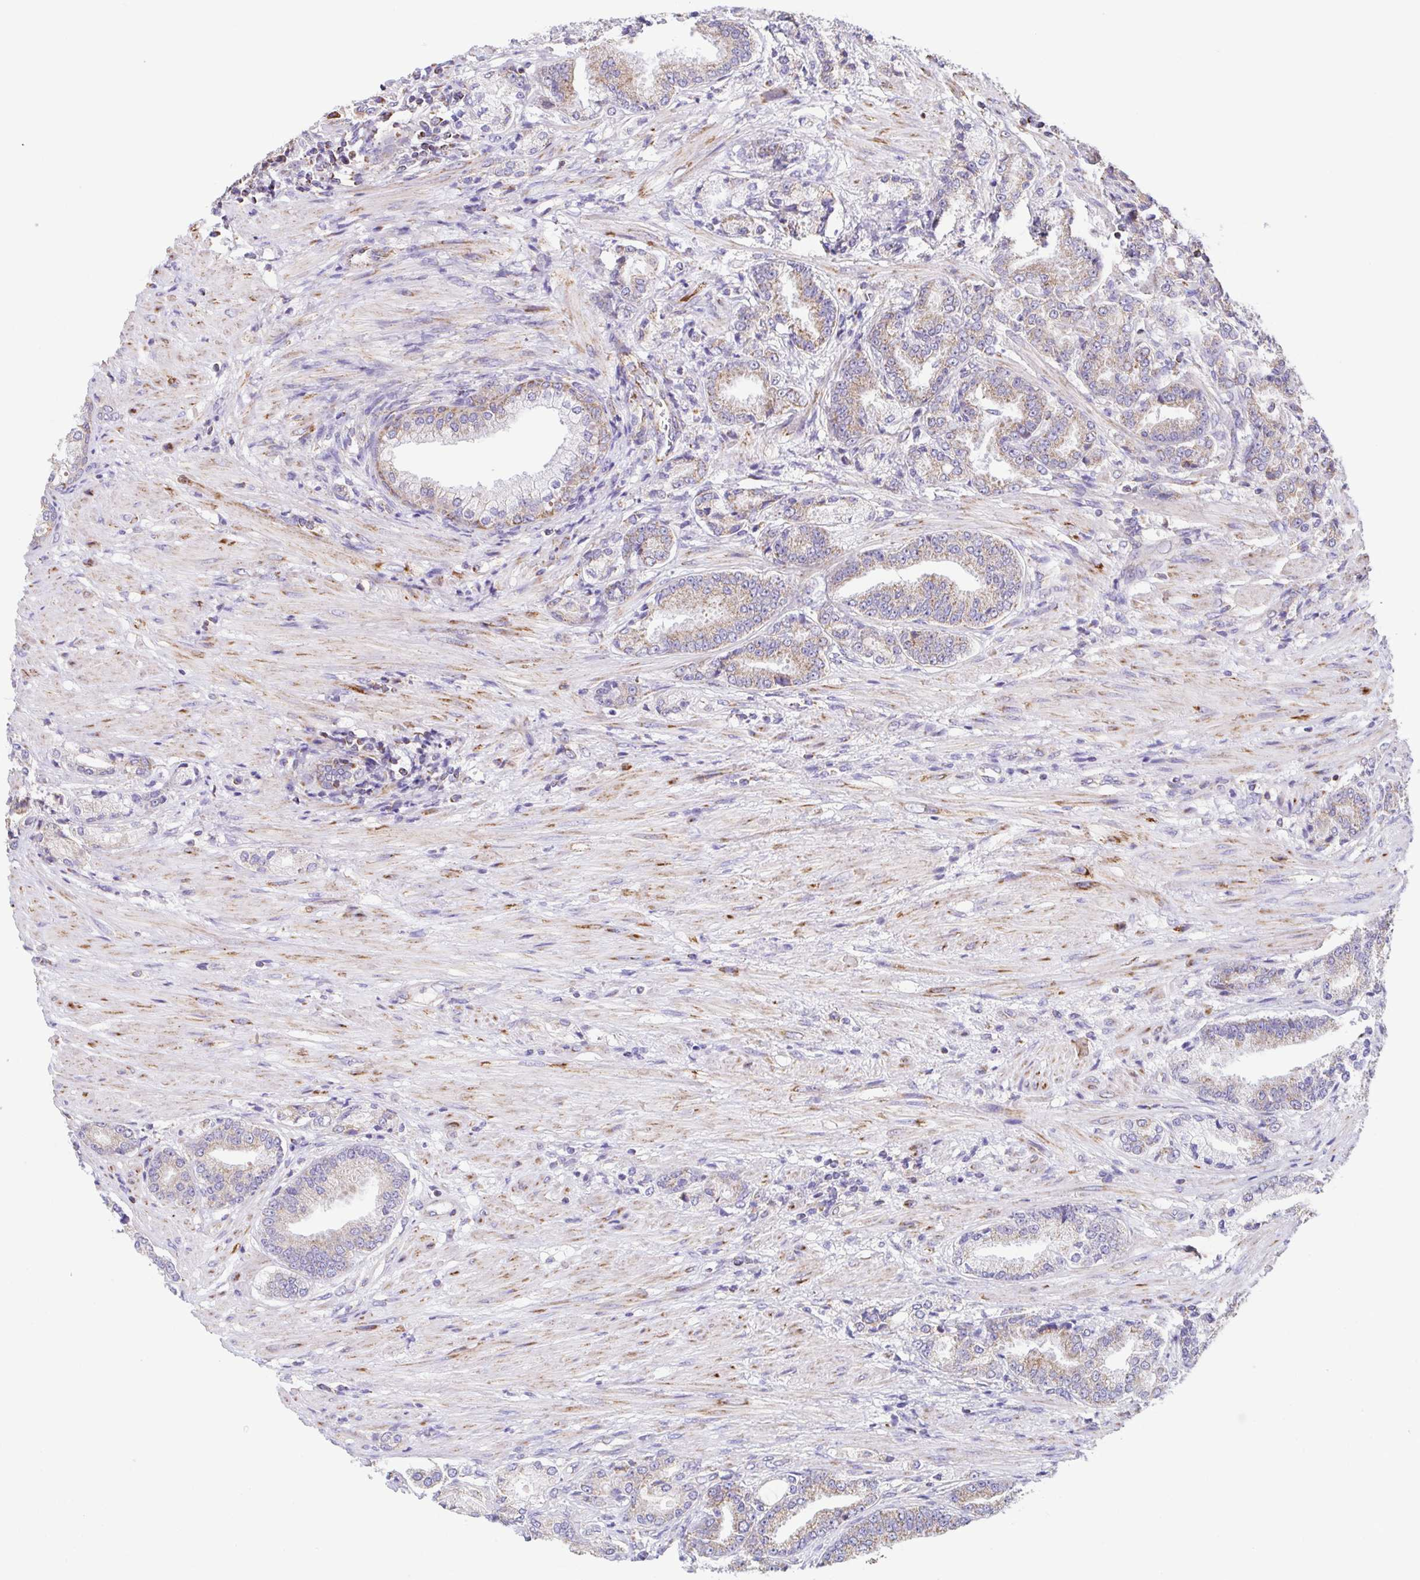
{"staining": {"intensity": "weak", "quantity": ">75%", "location": "cytoplasmic/membranous"}, "tissue": "prostate cancer", "cell_type": "Tumor cells", "image_type": "cancer", "snomed": [{"axis": "morphology", "description": "Adenocarcinoma, High grade"}, {"axis": "topography", "description": "Prostate and seminal vesicle, NOS"}], "caption": "Prostate cancer (high-grade adenocarcinoma) stained with IHC exhibits weak cytoplasmic/membranous positivity in approximately >75% of tumor cells.", "gene": "GINM1", "patient": {"sex": "male", "age": 61}}